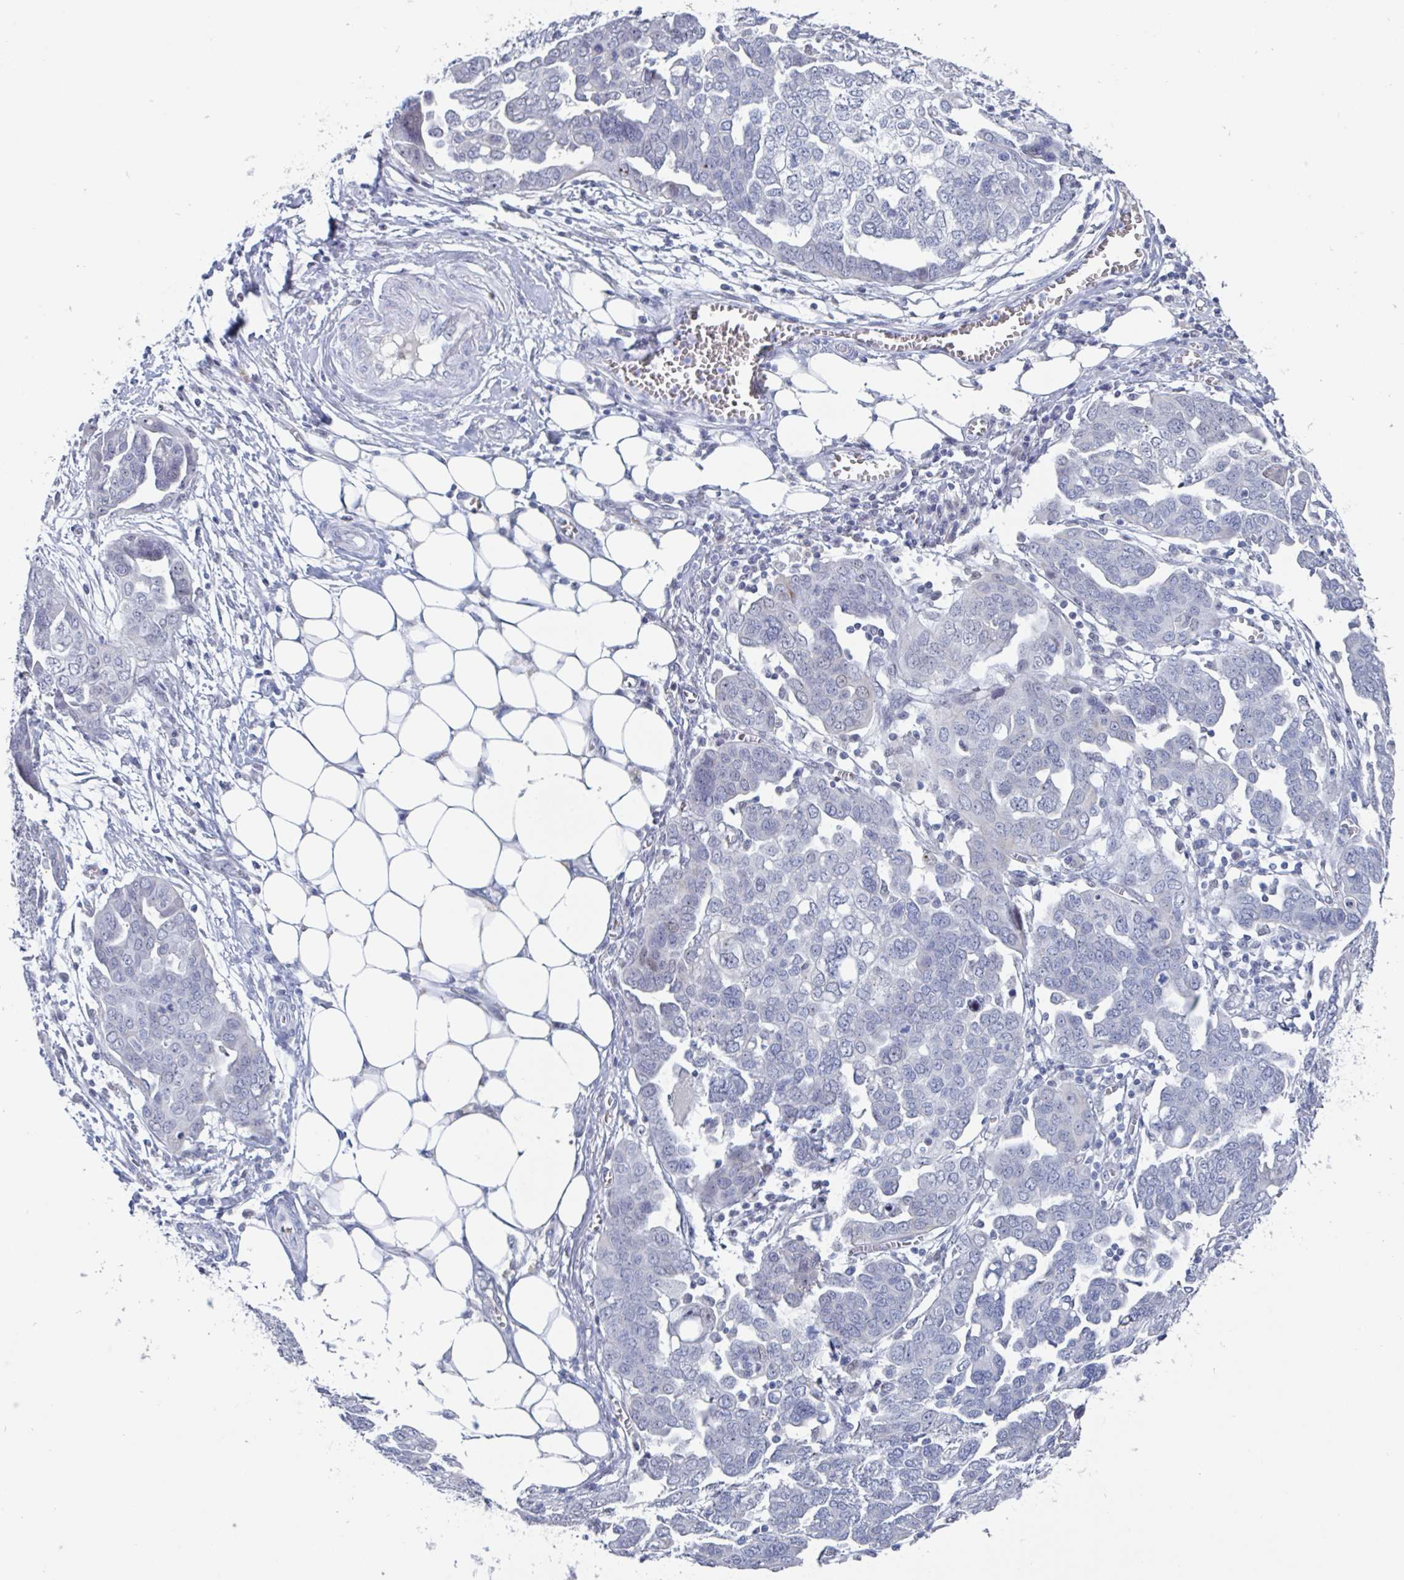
{"staining": {"intensity": "negative", "quantity": "none", "location": "none"}, "tissue": "ovarian cancer", "cell_type": "Tumor cells", "image_type": "cancer", "snomed": [{"axis": "morphology", "description": "Cystadenocarcinoma, serous, NOS"}, {"axis": "topography", "description": "Ovary"}], "caption": "Micrograph shows no protein staining in tumor cells of serous cystadenocarcinoma (ovarian) tissue. (DAB (3,3'-diaminobenzidine) immunohistochemistry visualized using brightfield microscopy, high magnification).", "gene": "KDM4D", "patient": {"sex": "female", "age": 59}}